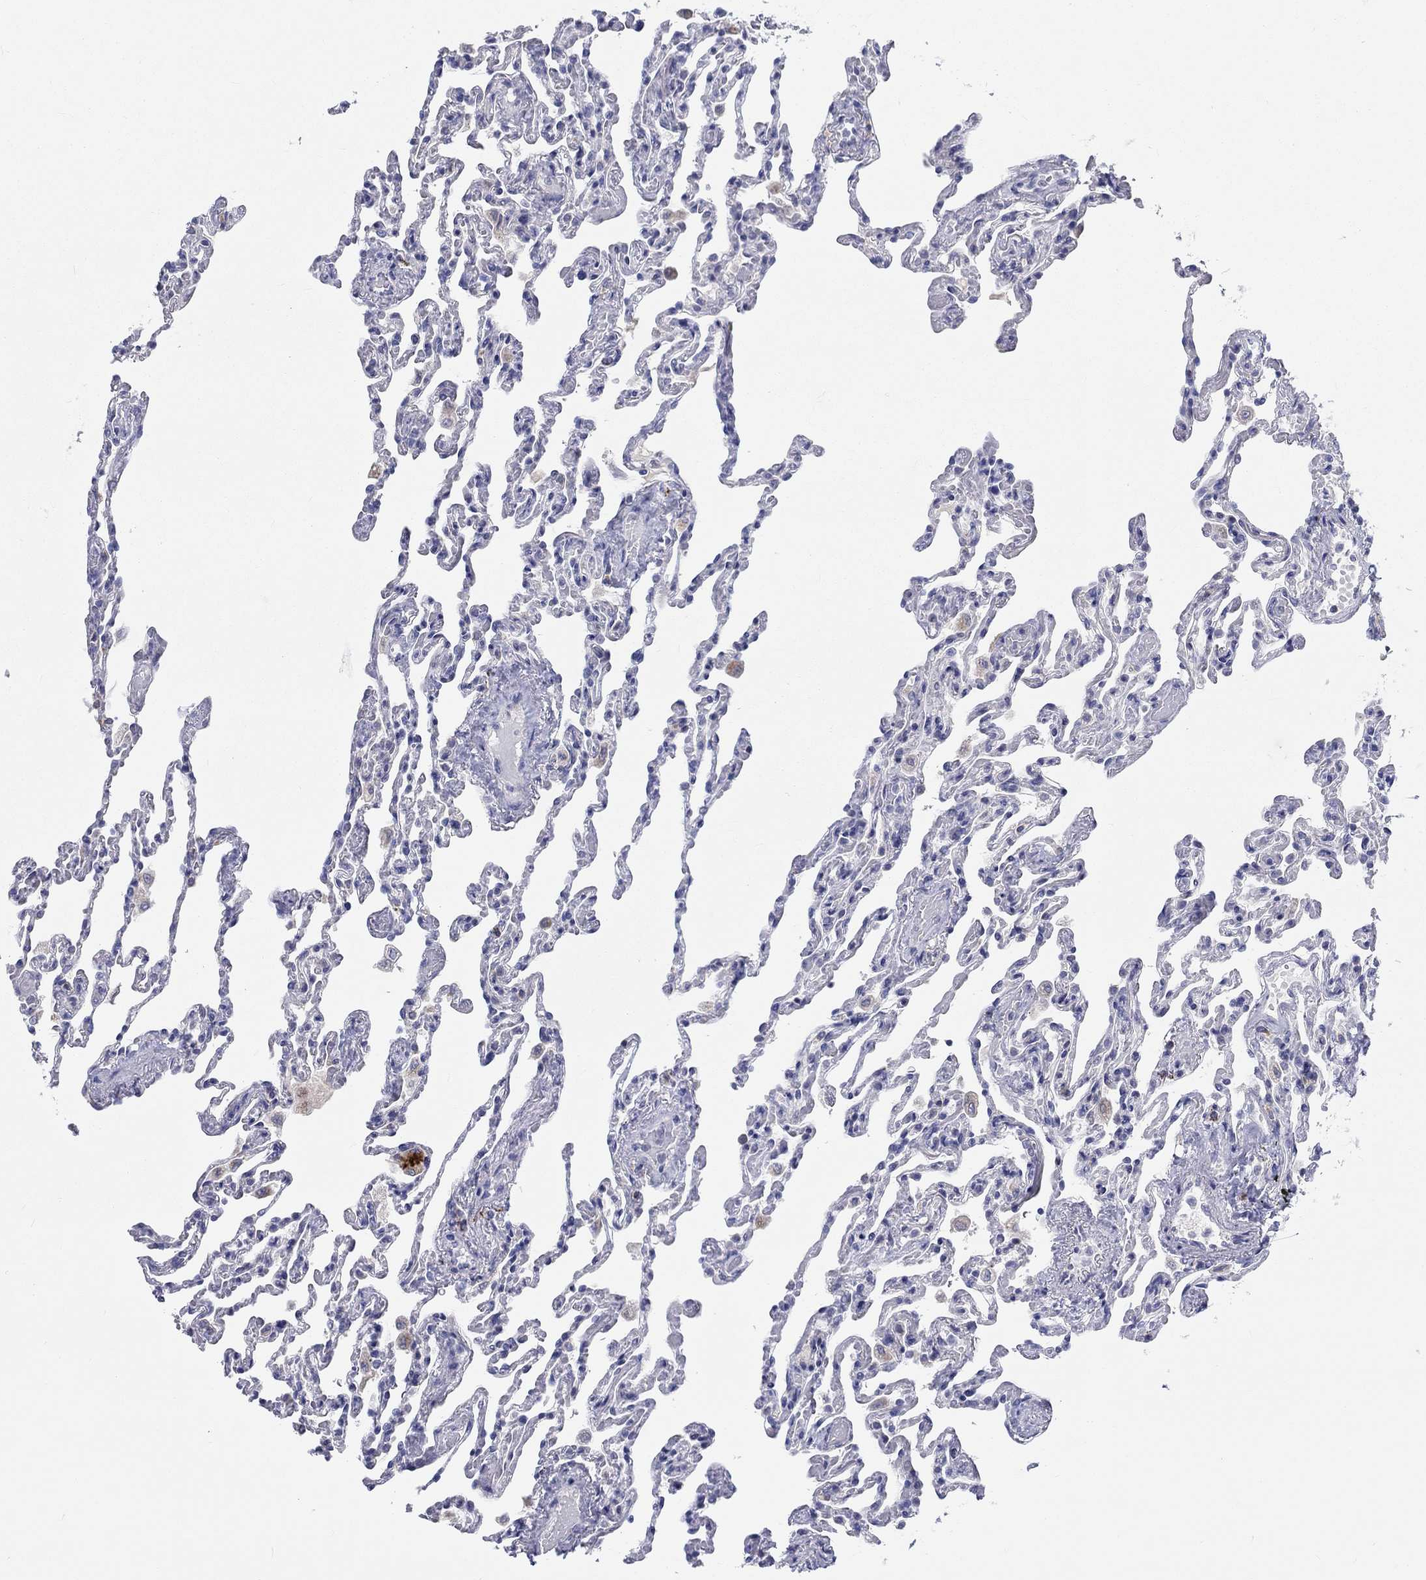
{"staining": {"intensity": "negative", "quantity": "none", "location": "none"}, "tissue": "lung", "cell_type": "Alveolar cells", "image_type": "normal", "snomed": [{"axis": "morphology", "description": "Normal tissue, NOS"}, {"axis": "topography", "description": "Lung"}], "caption": "A histopathology image of lung stained for a protein displays no brown staining in alveolar cells.", "gene": "BCO2", "patient": {"sex": "female", "age": 43}}